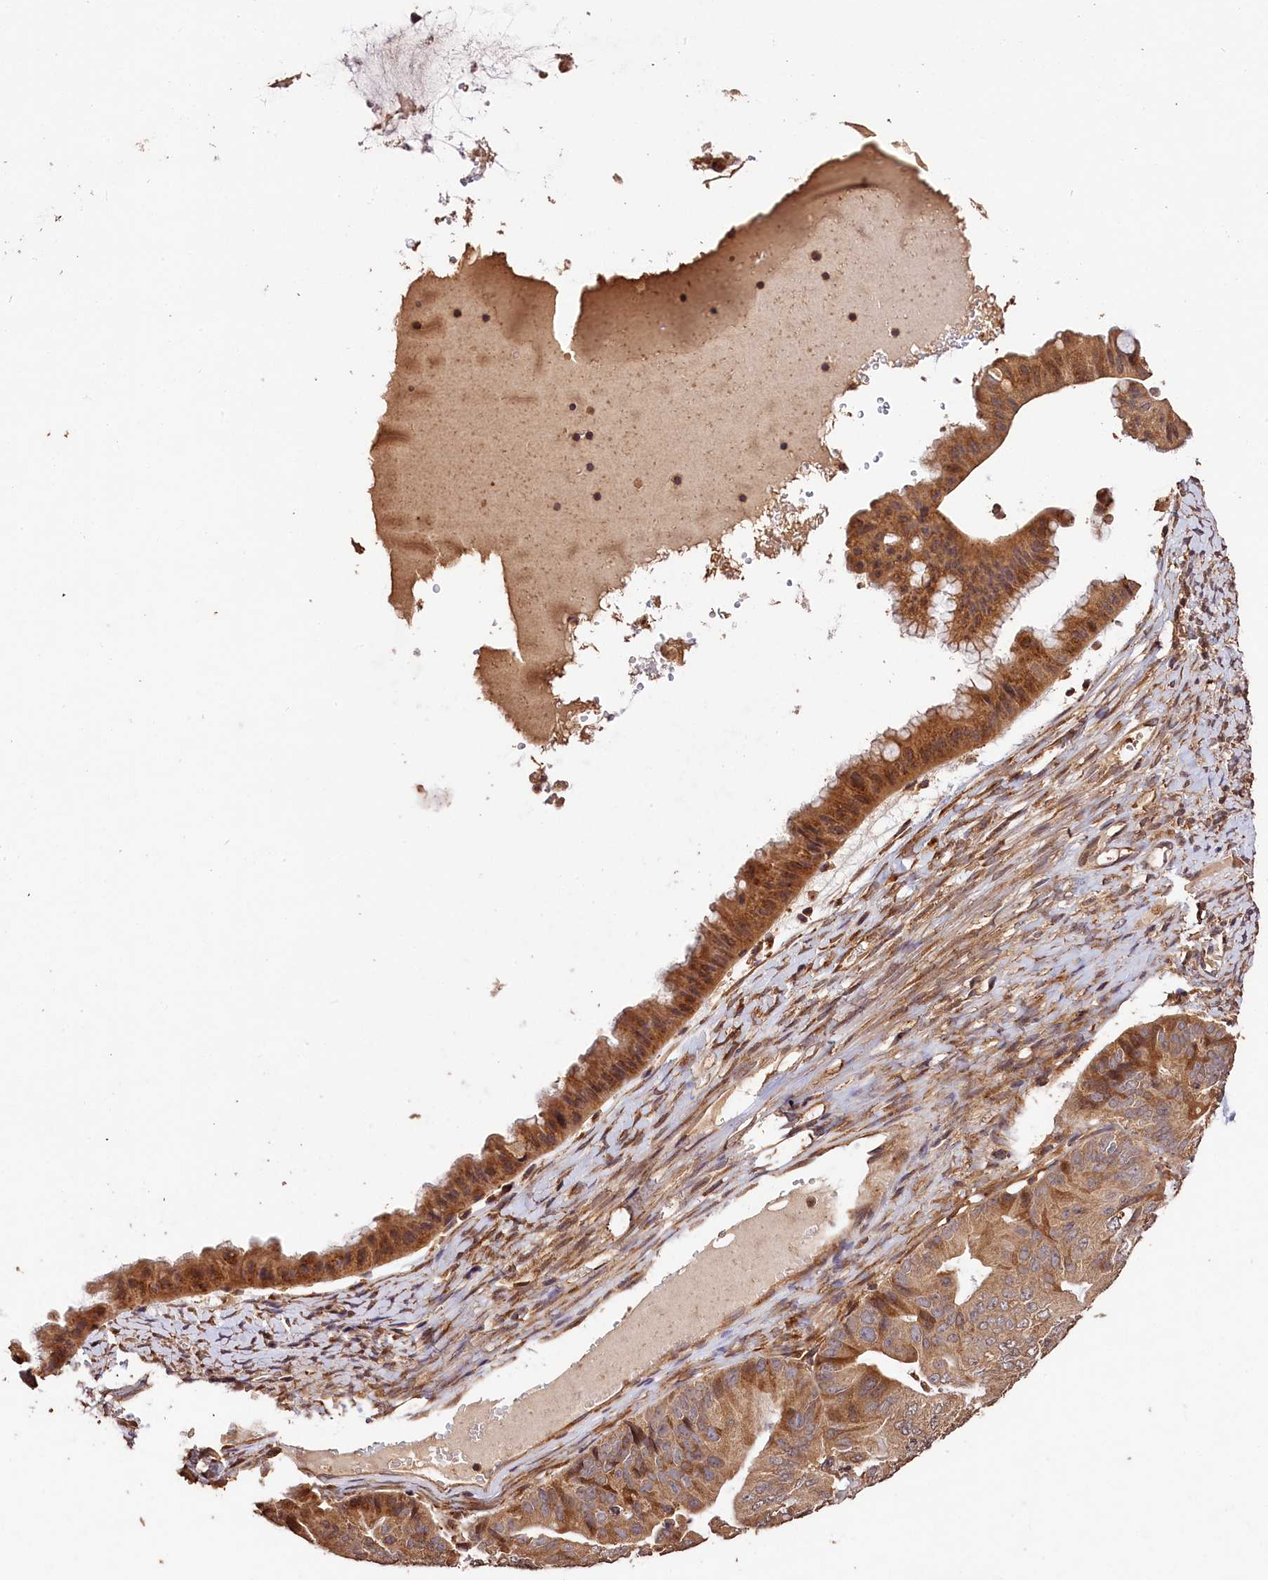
{"staining": {"intensity": "moderate", "quantity": "25%-75%", "location": "cytoplasmic/membranous"}, "tissue": "ovarian cancer", "cell_type": "Tumor cells", "image_type": "cancer", "snomed": [{"axis": "morphology", "description": "Cystadenocarcinoma, mucinous, NOS"}, {"axis": "topography", "description": "Ovary"}], "caption": "Immunohistochemistry micrograph of ovarian cancer (mucinous cystadenocarcinoma) stained for a protein (brown), which displays medium levels of moderate cytoplasmic/membranous positivity in approximately 25%-75% of tumor cells.", "gene": "KPTN", "patient": {"sex": "female", "age": 61}}